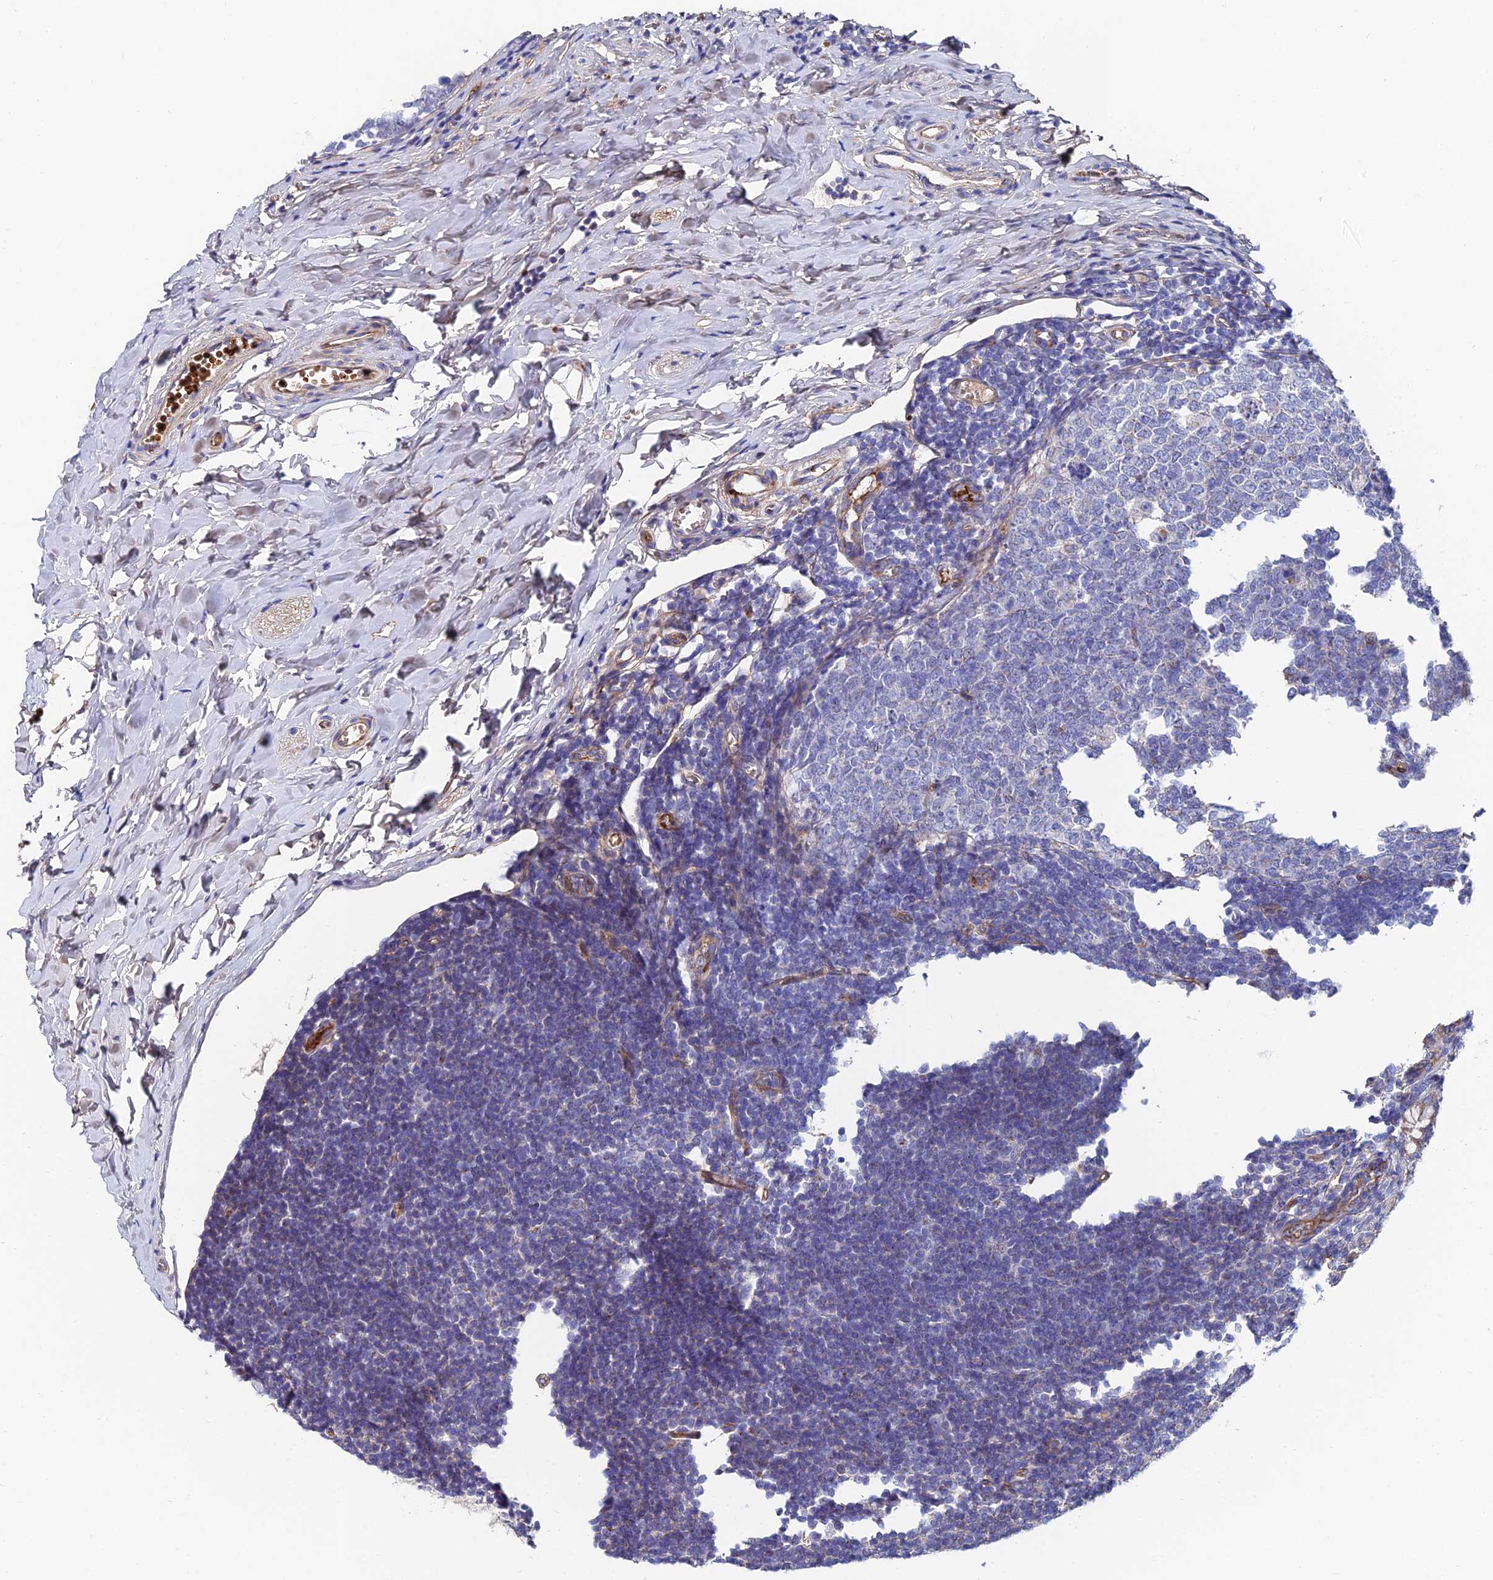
{"staining": {"intensity": "moderate", "quantity": ">75%", "location": "cytoplasmic/membranous"}, "tissue": "appendix", "cell_type": "Glandular cells", "image_type": "normal", "snomed": [{"axis": "morphology", "description": "Normal tissue, NOS"}, {"axis": "topography", "description": "Appendix"}], "caption": "Brown immunohistochemical staining in normal appendix shows moderate cytoplasmic/membranous expression in approximately >75% of glandular cells.", "gene": "ADGRF3", "patient": {"sex": "male", "age": 14}}